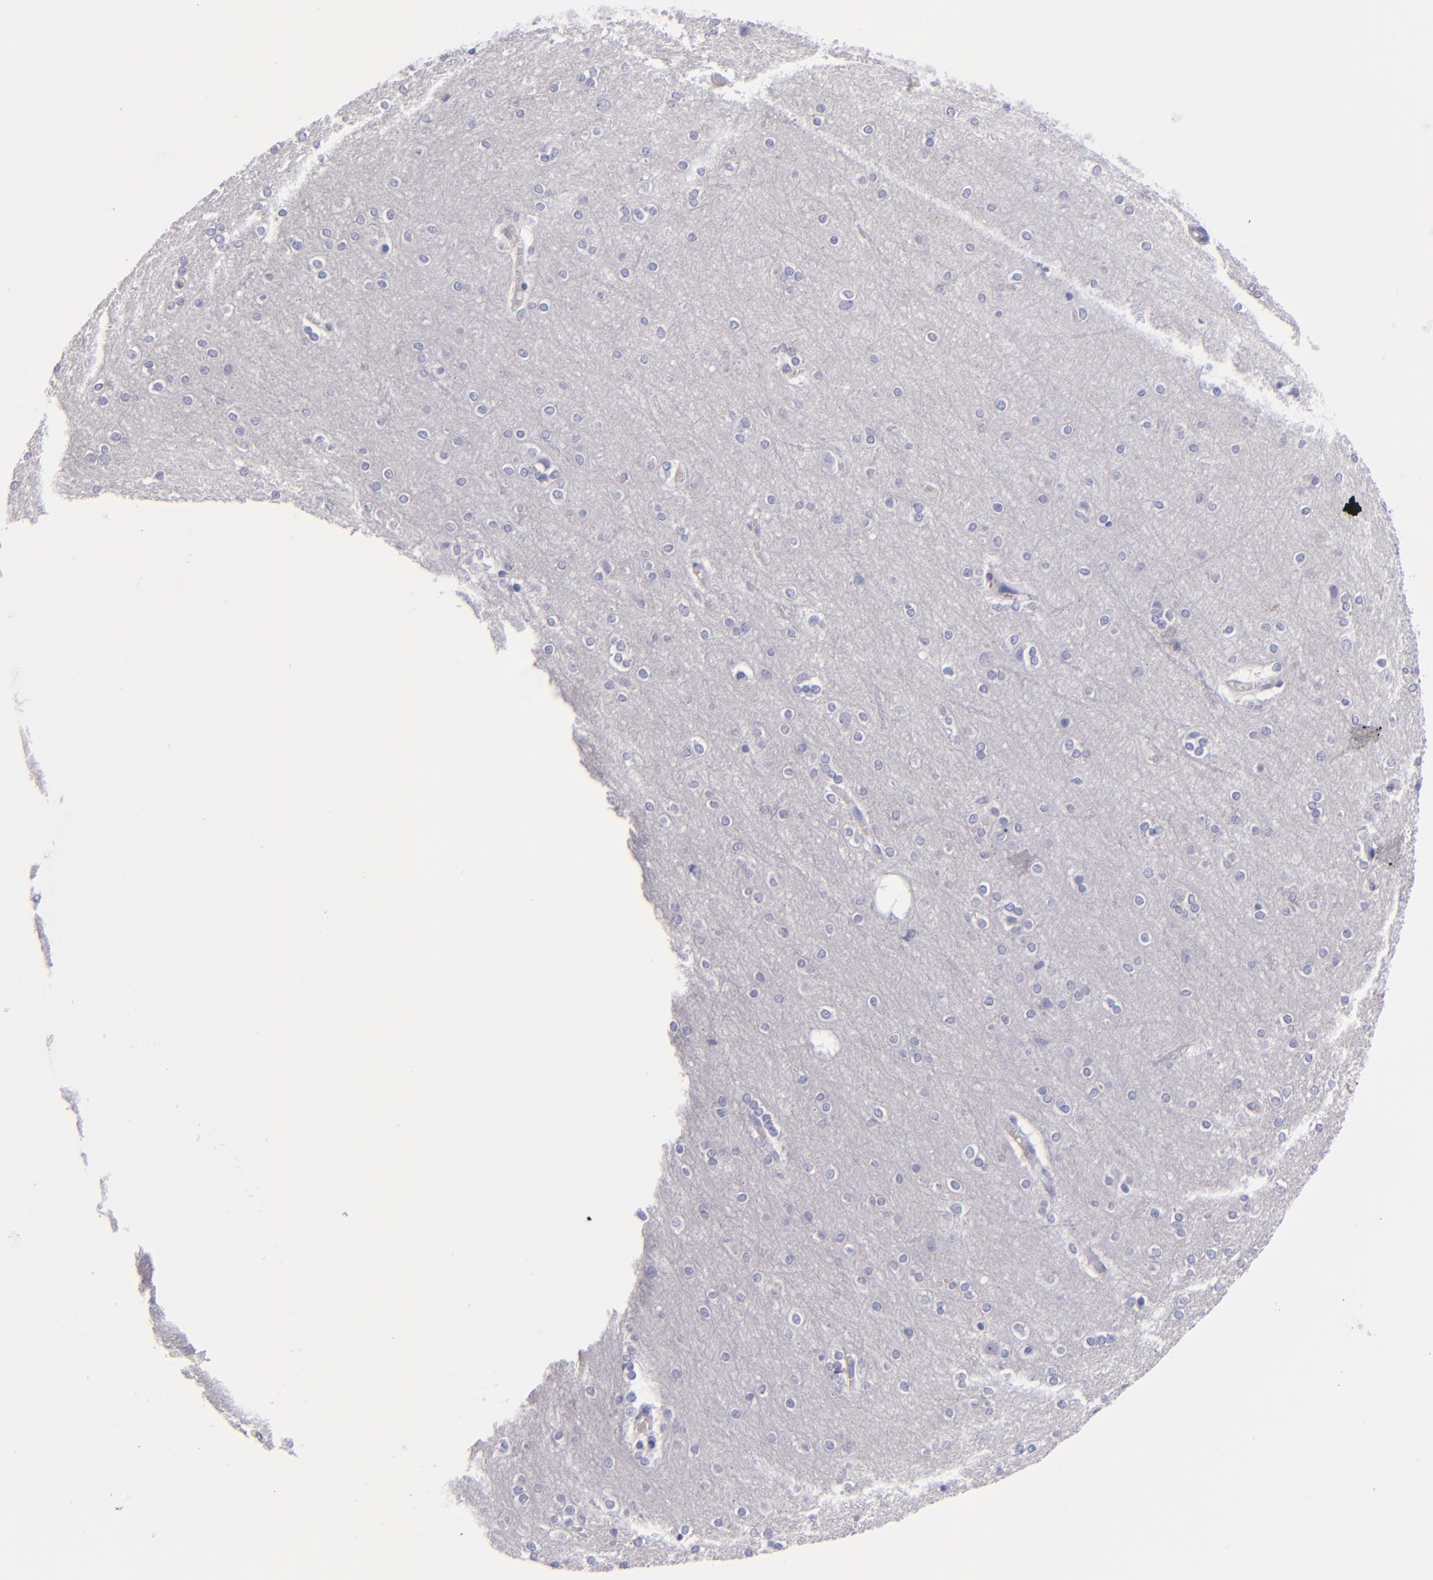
{"staining": {"intensity": "negative", "quantity": "none", "location": "none"}, "tissue": "cerebral cortex", "cell_type": "Endothelial cells", "image_type": "normal", "snomed": [{"axis": "morphology", "description": "Normal tissue, NOS"}, {"axis": "topography", "description": "Cerebral cortex"}], "caption": "Endothelial cells are negative for brown protein staining in benign cerebral cortex. (DAB immunohistochemistry visualized using brightfield microscopy, high magnification).", "gene": "CD22", "patient": {"sex": "female", "age": 54}}